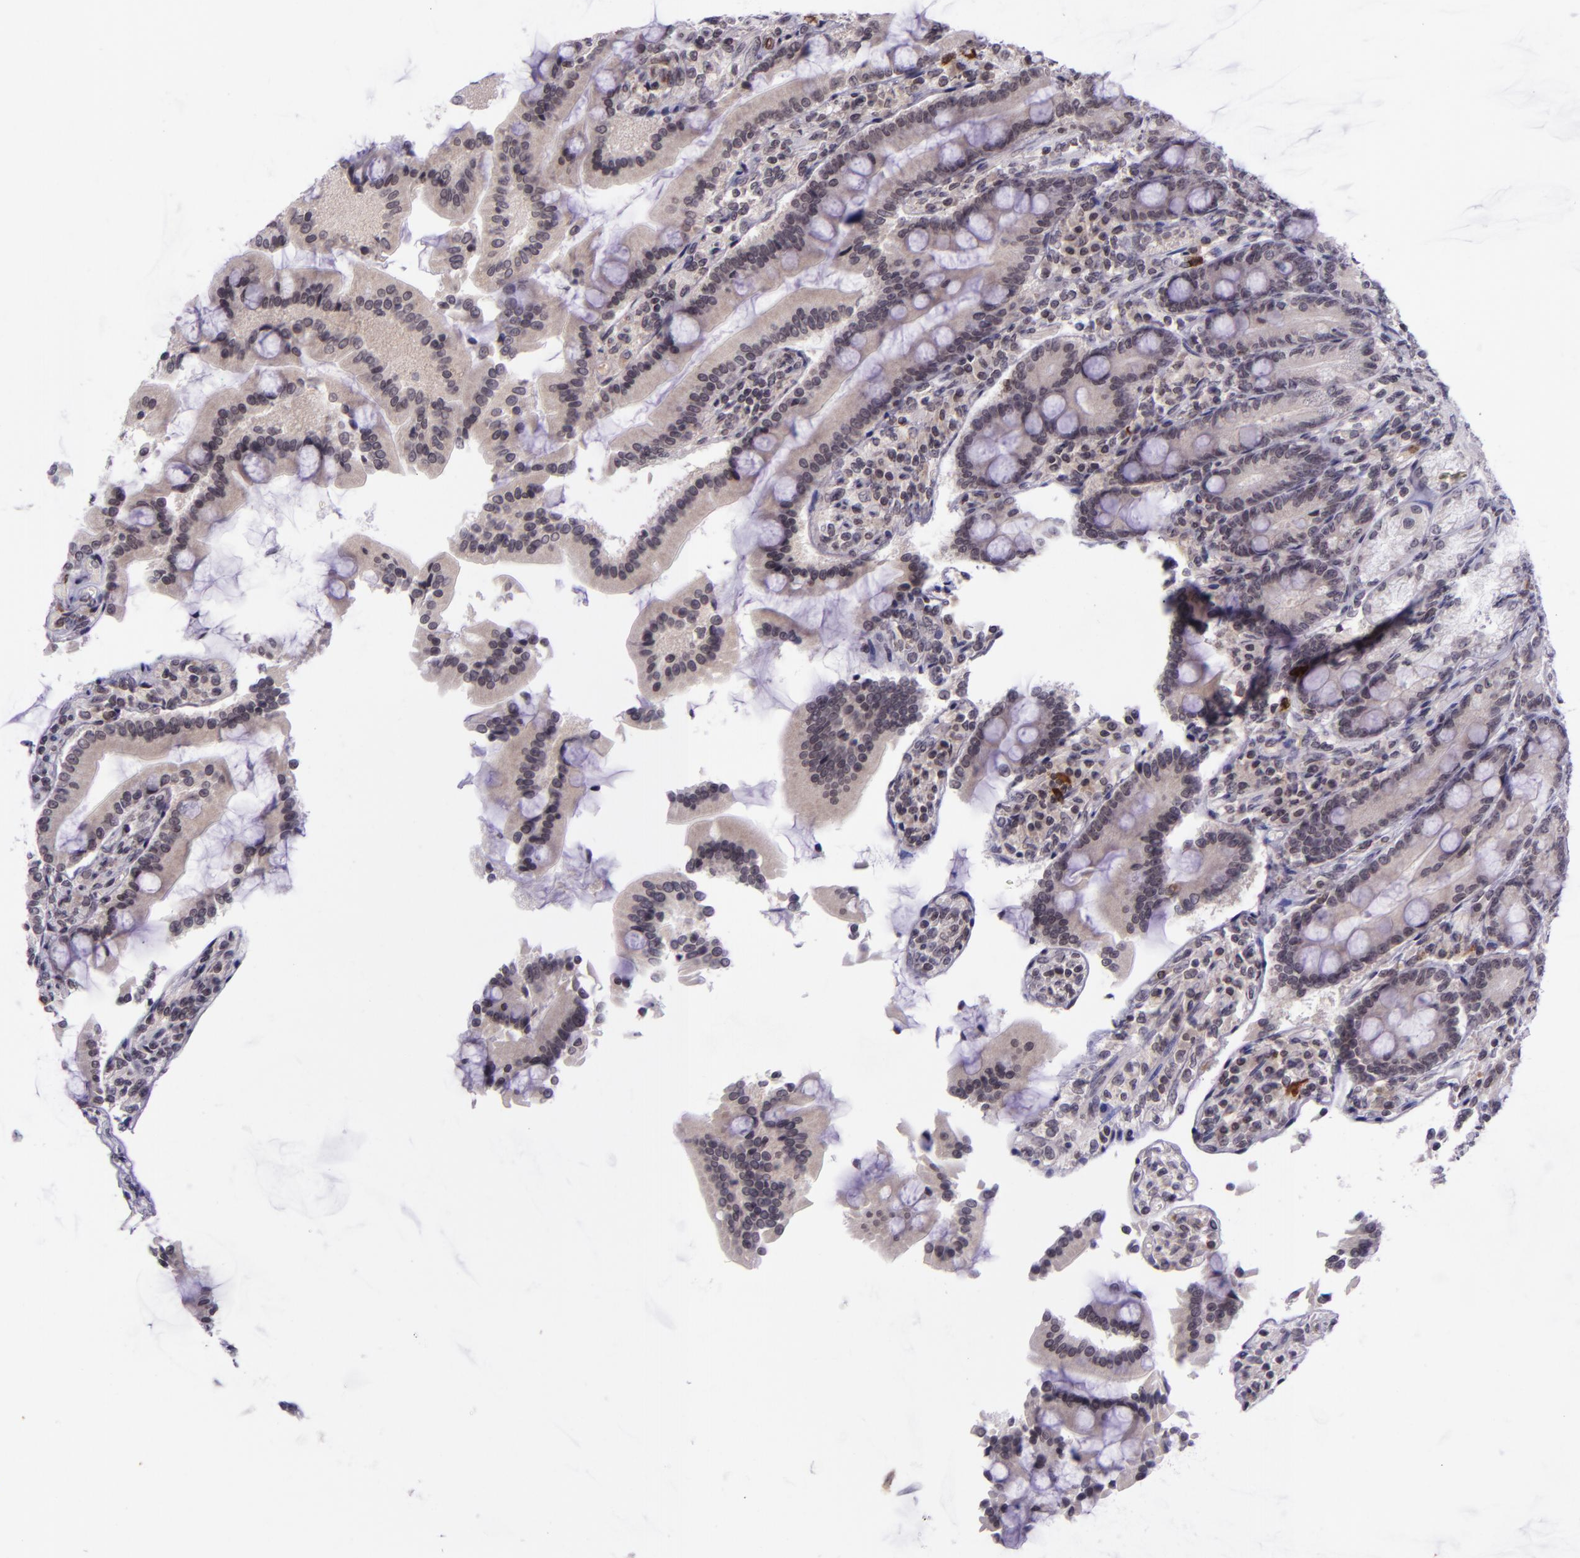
{"staining": {"intensity": "negative", "quantity": "none", "location": "none"}, "tissue": "duodenum", "cell_type": "Glandular cells", "image_type": "normal", "snomed": [{"axis": "morphology", "description": "Normal tissue, NOS"}, {"axis": "topography", "description": "Duodenum"}], "caption": "Immunohistochemical staining of normal duodenum shows no significant staining in glandular cells.", "gene": "SELL", "patient": {"sex": "female", "age": 64}}